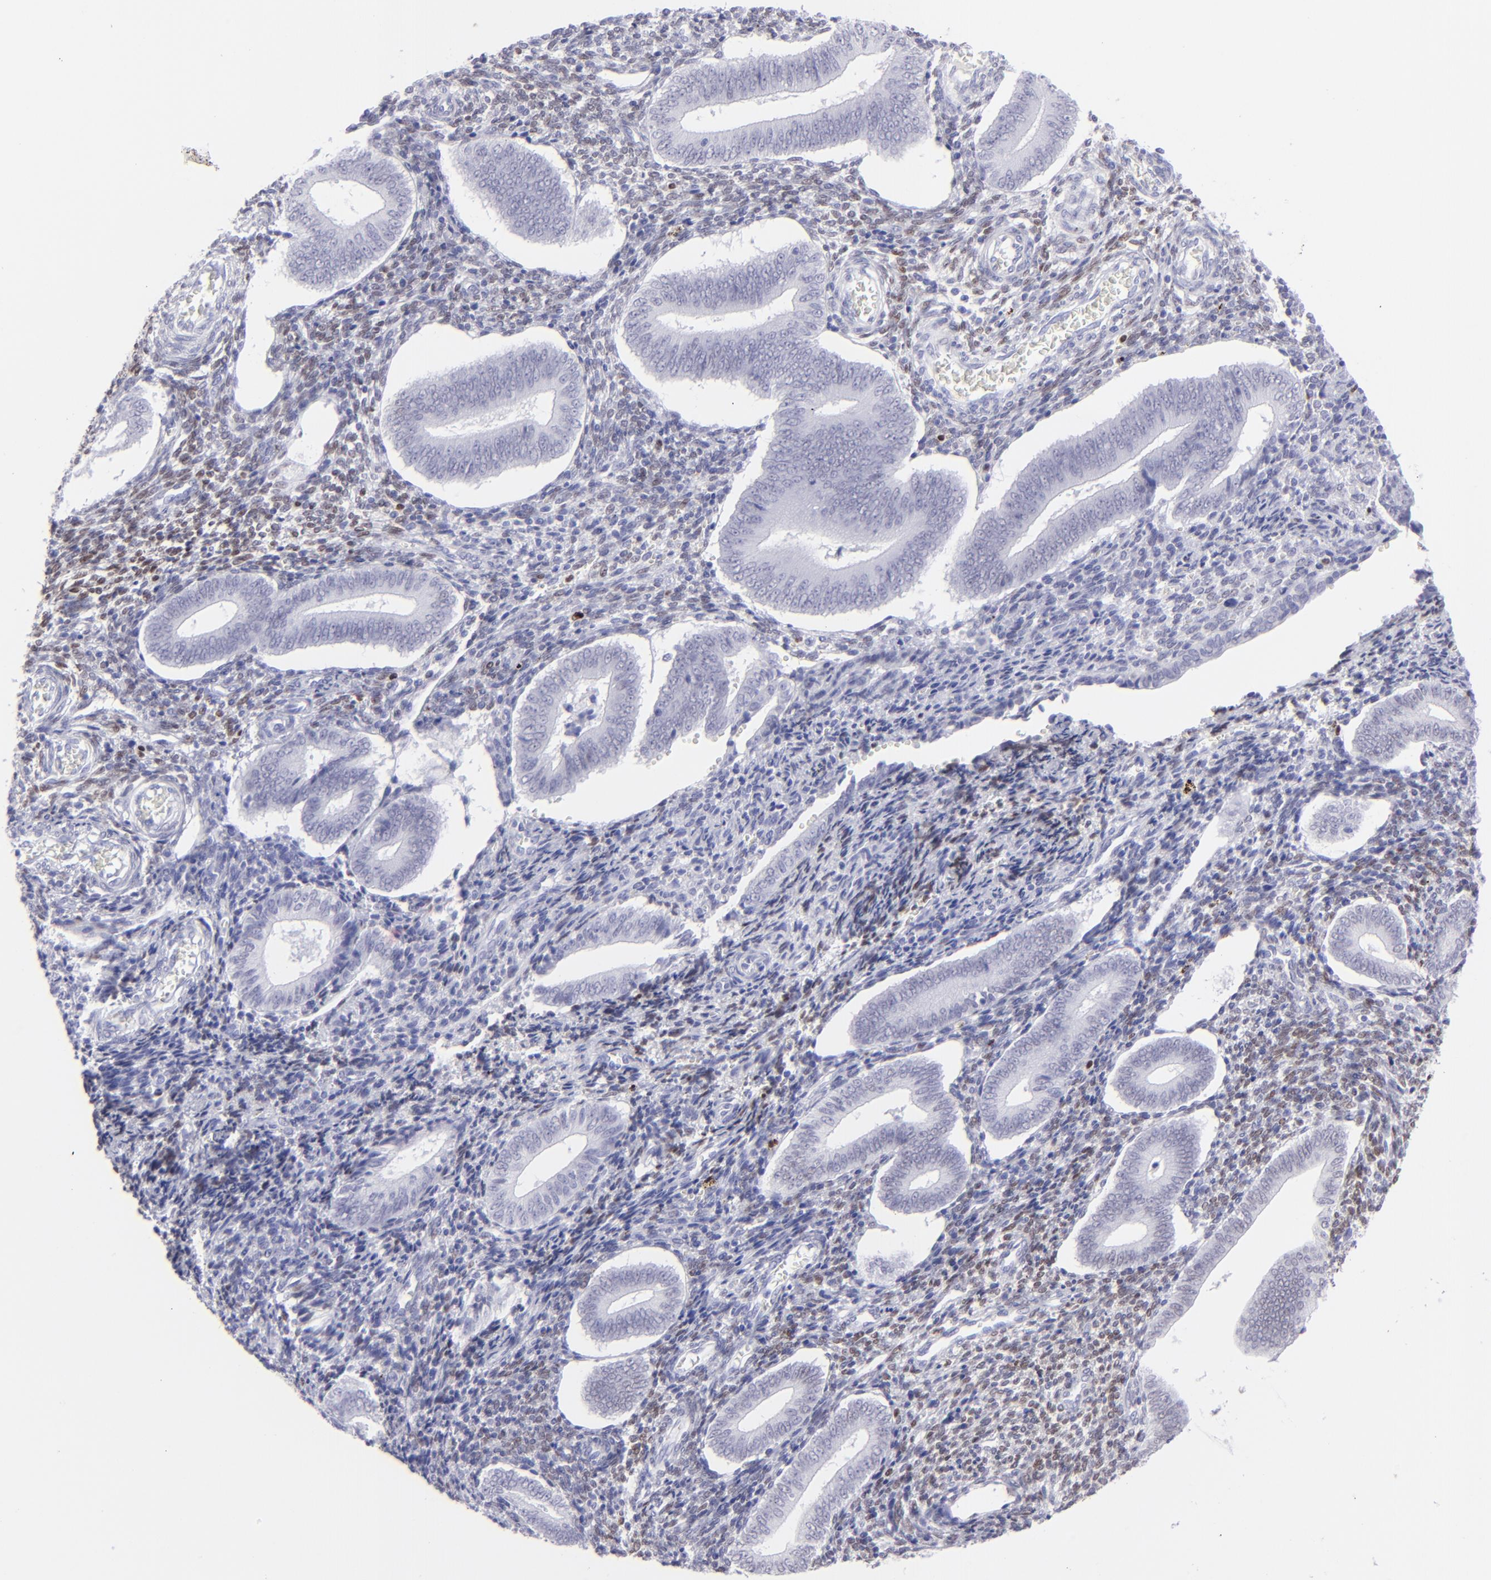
{"staining": {"intensity": "moderate", "quantity": "25%-75%", "location": "nuclear"}, "tissue": "endometrium", "cell_type": "Cells in endometrial stroma", "image_type": "normal", "snomed": [{"axis": "morphology", "description": "Normal tissue, NOS"}, {"axis": "topography", "description": "Uterus"}, {"axis": "topography", "description": "Endometrium"}], "caption": "This micrograph shows IHC staining of normal human endometrium, with medium moderate nuclear positivity in about 25%-75% of cells in endometrial stroma.", "gene": "MITF", "patient": {"sex": "female", "age": 33}}